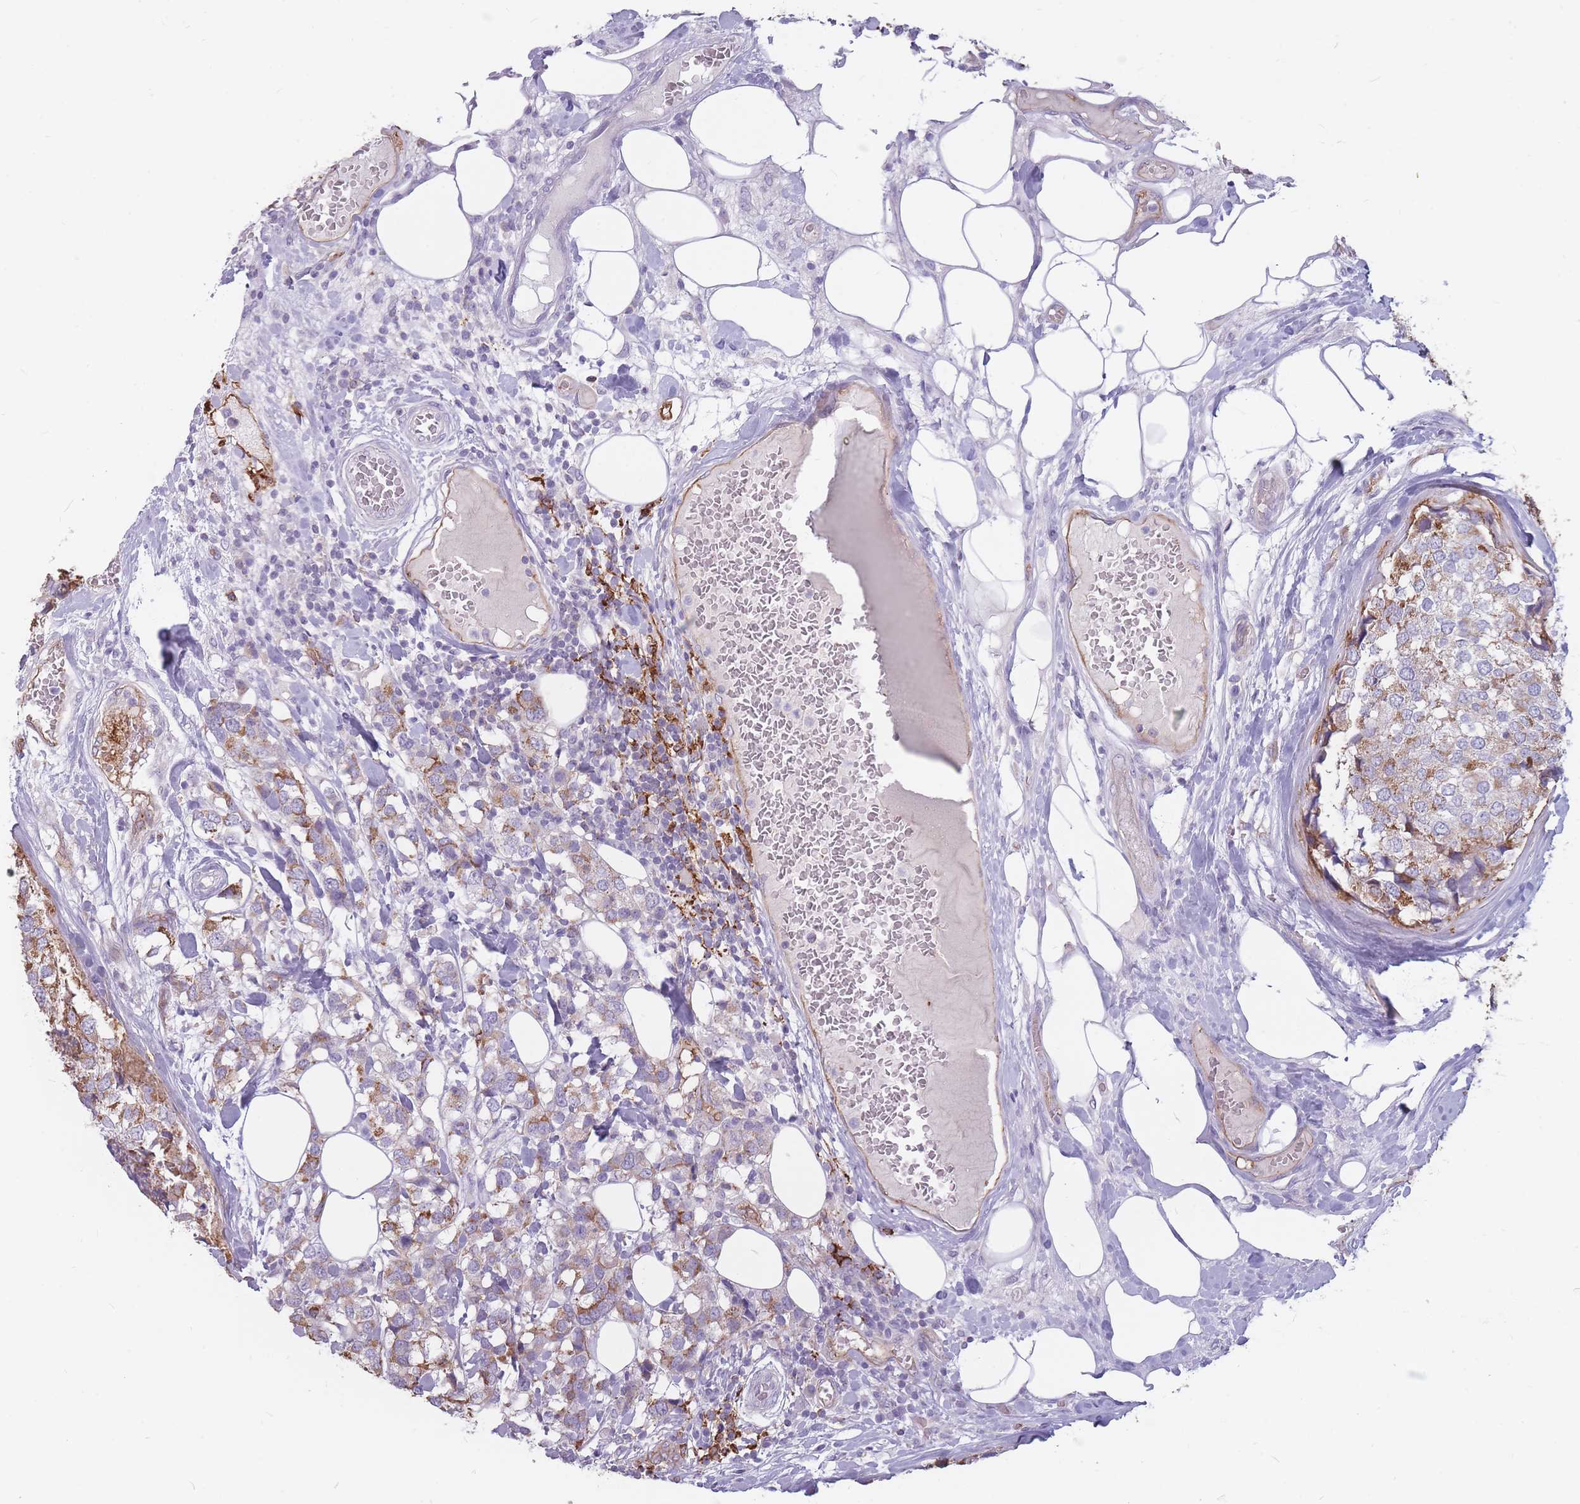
{"staining": {"intensity": "weak", "quantity": "<25%", "location": "cytoplasmic/membranous"}, "tissue": "breast cancer", "cell_type": "Tumor cells", "image_type": "cancer", "snomed": [{"axis": "morphology", "description": "Lobular carcinoma"}, {"axis": "topography", "description": "Breast"}], "caption": "Tumor cells are negative for protein expression in human breast cancer.", "gene": "GNA11", "patient": {"sex": "female", "age": 59}}